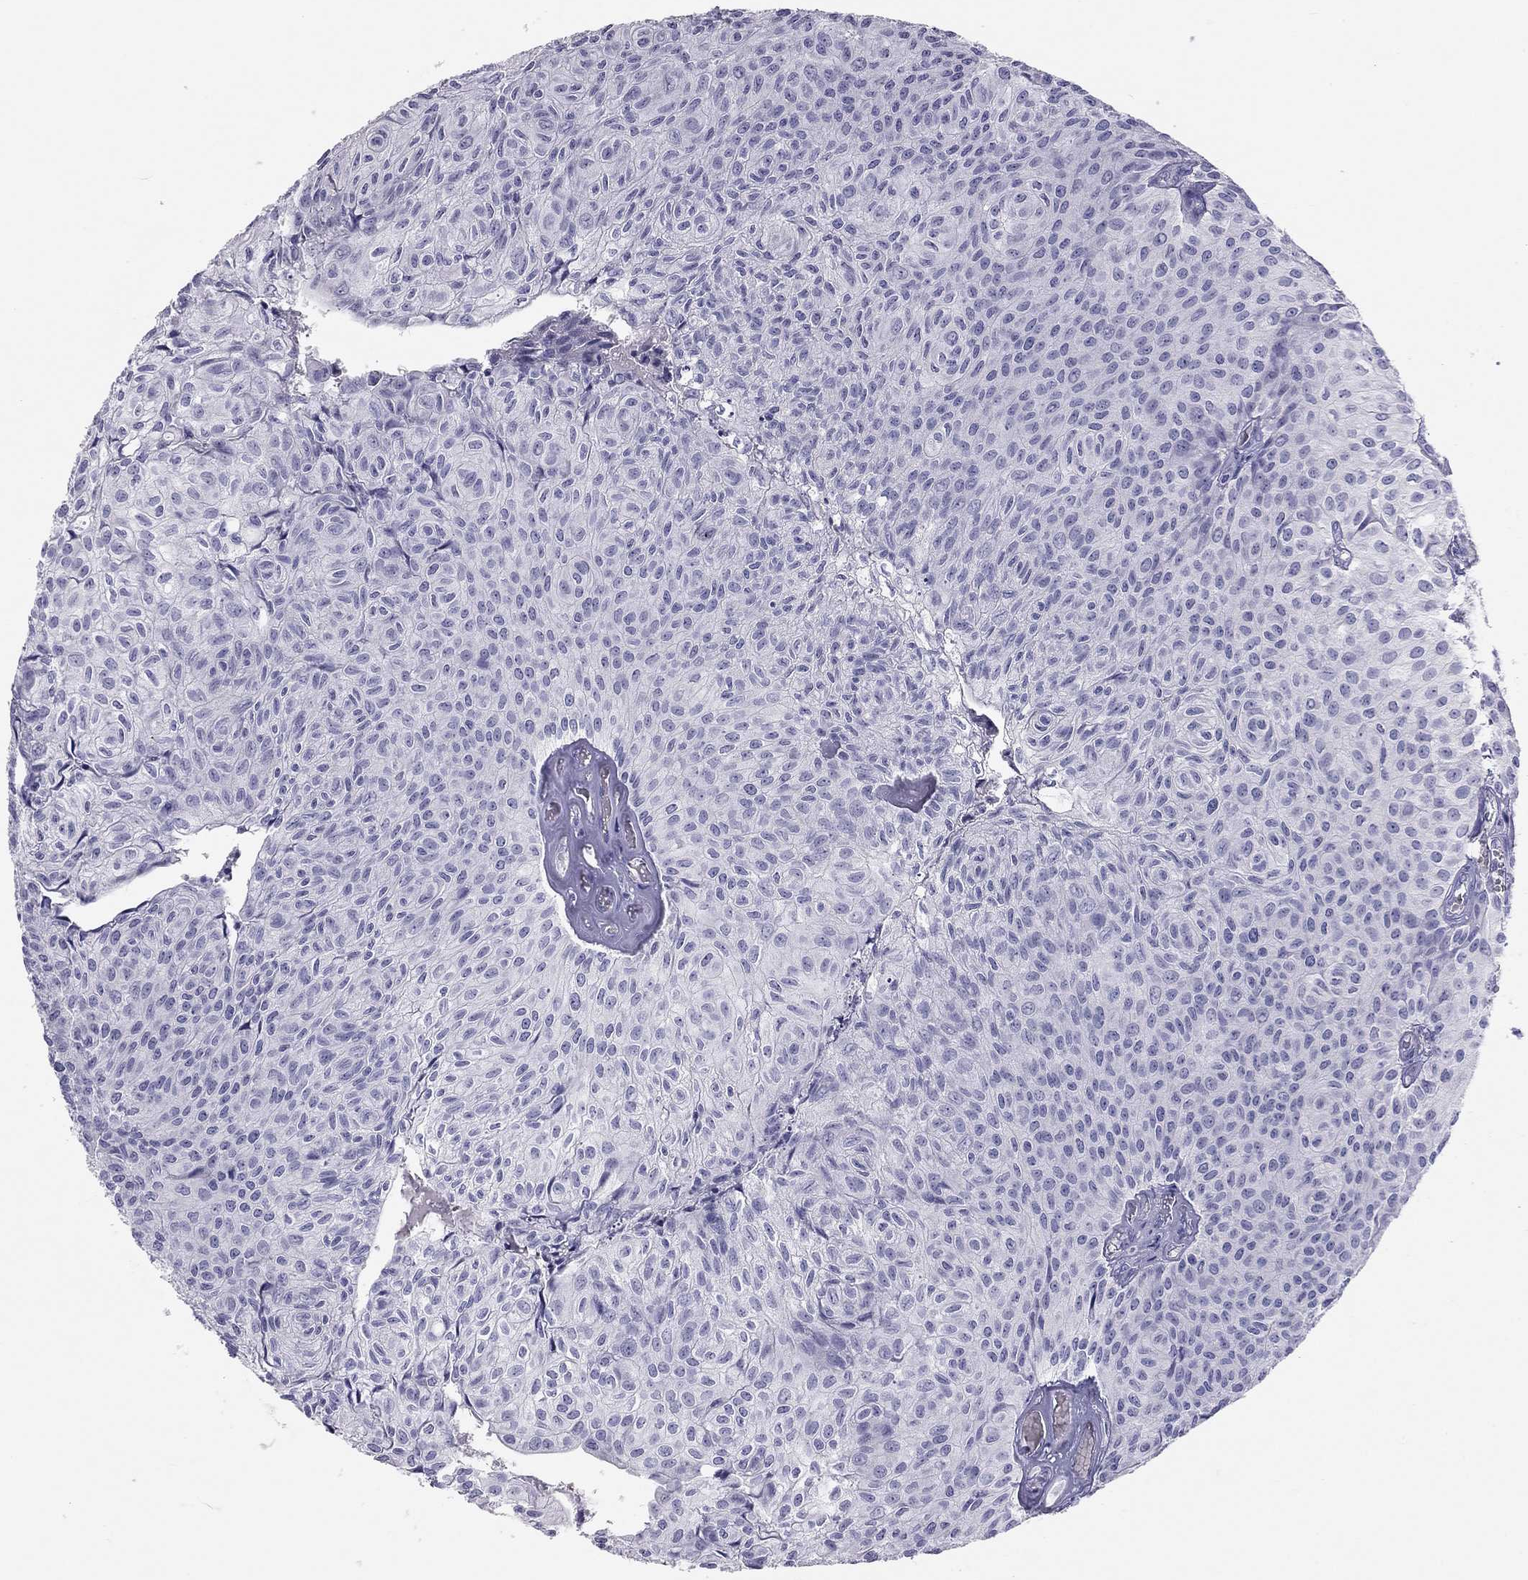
{"staining": {"intensity": "negative", "quantity": "none", "location": "none"}, "tissue": "urothelial cancer", "cell_type": "Tumor cells", "image_type": "cancer", "snomed": [{"axis": "morphology", "description": "Urothelial carcinoma, Low grade"}, {"axis": "topography", "description": "Urinary bladder"}], "caption": "High power microscopy micrograph of an IHC photomicrograph of low-grade urothelial carcinoma, revealing no significant staining in tumor cells.", "gene": "KLRG1", "patient": {"sex": "male", "age": 89}}